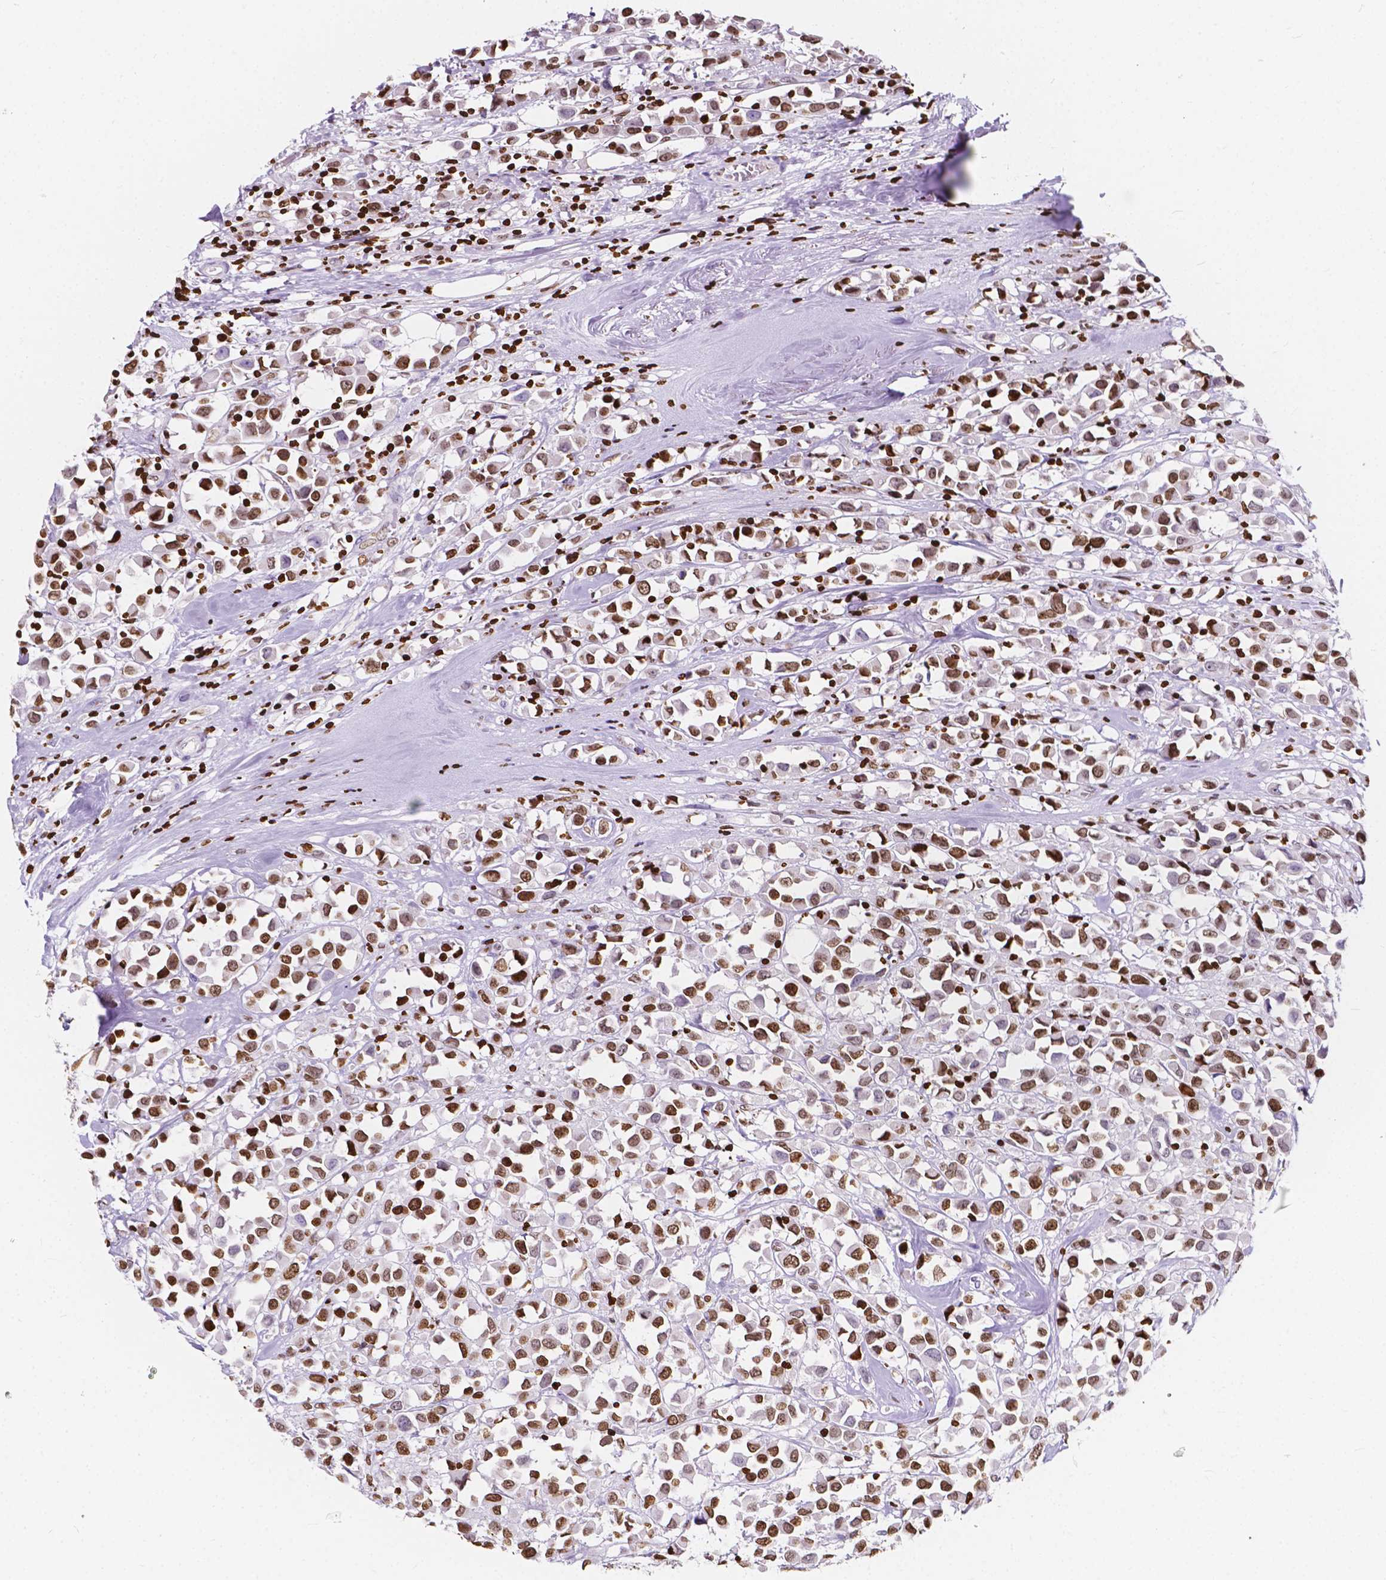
{"staining": {"intensity": "strong", "quantity": ">75%", "location": "nuclear"}, "tissue": "breast cancer", "cell_type": "Tumor cells", "image_type": "cancer", "snomed": [{"axis": "morphology", "description": "Duct carcinoma"}, {"axis": "topography", "description": "Breast"}], "caption": "Immunohistochemistry of invasive ductal carcinoma (breast) exhibits high levels of strong nuclear positivity in approximately >75% of tumor cells. (DAB = brown stain, brightfield microscopy at high magnification).", "gene": "CBY3", "patient": {"sex": "female", "age": 61}}